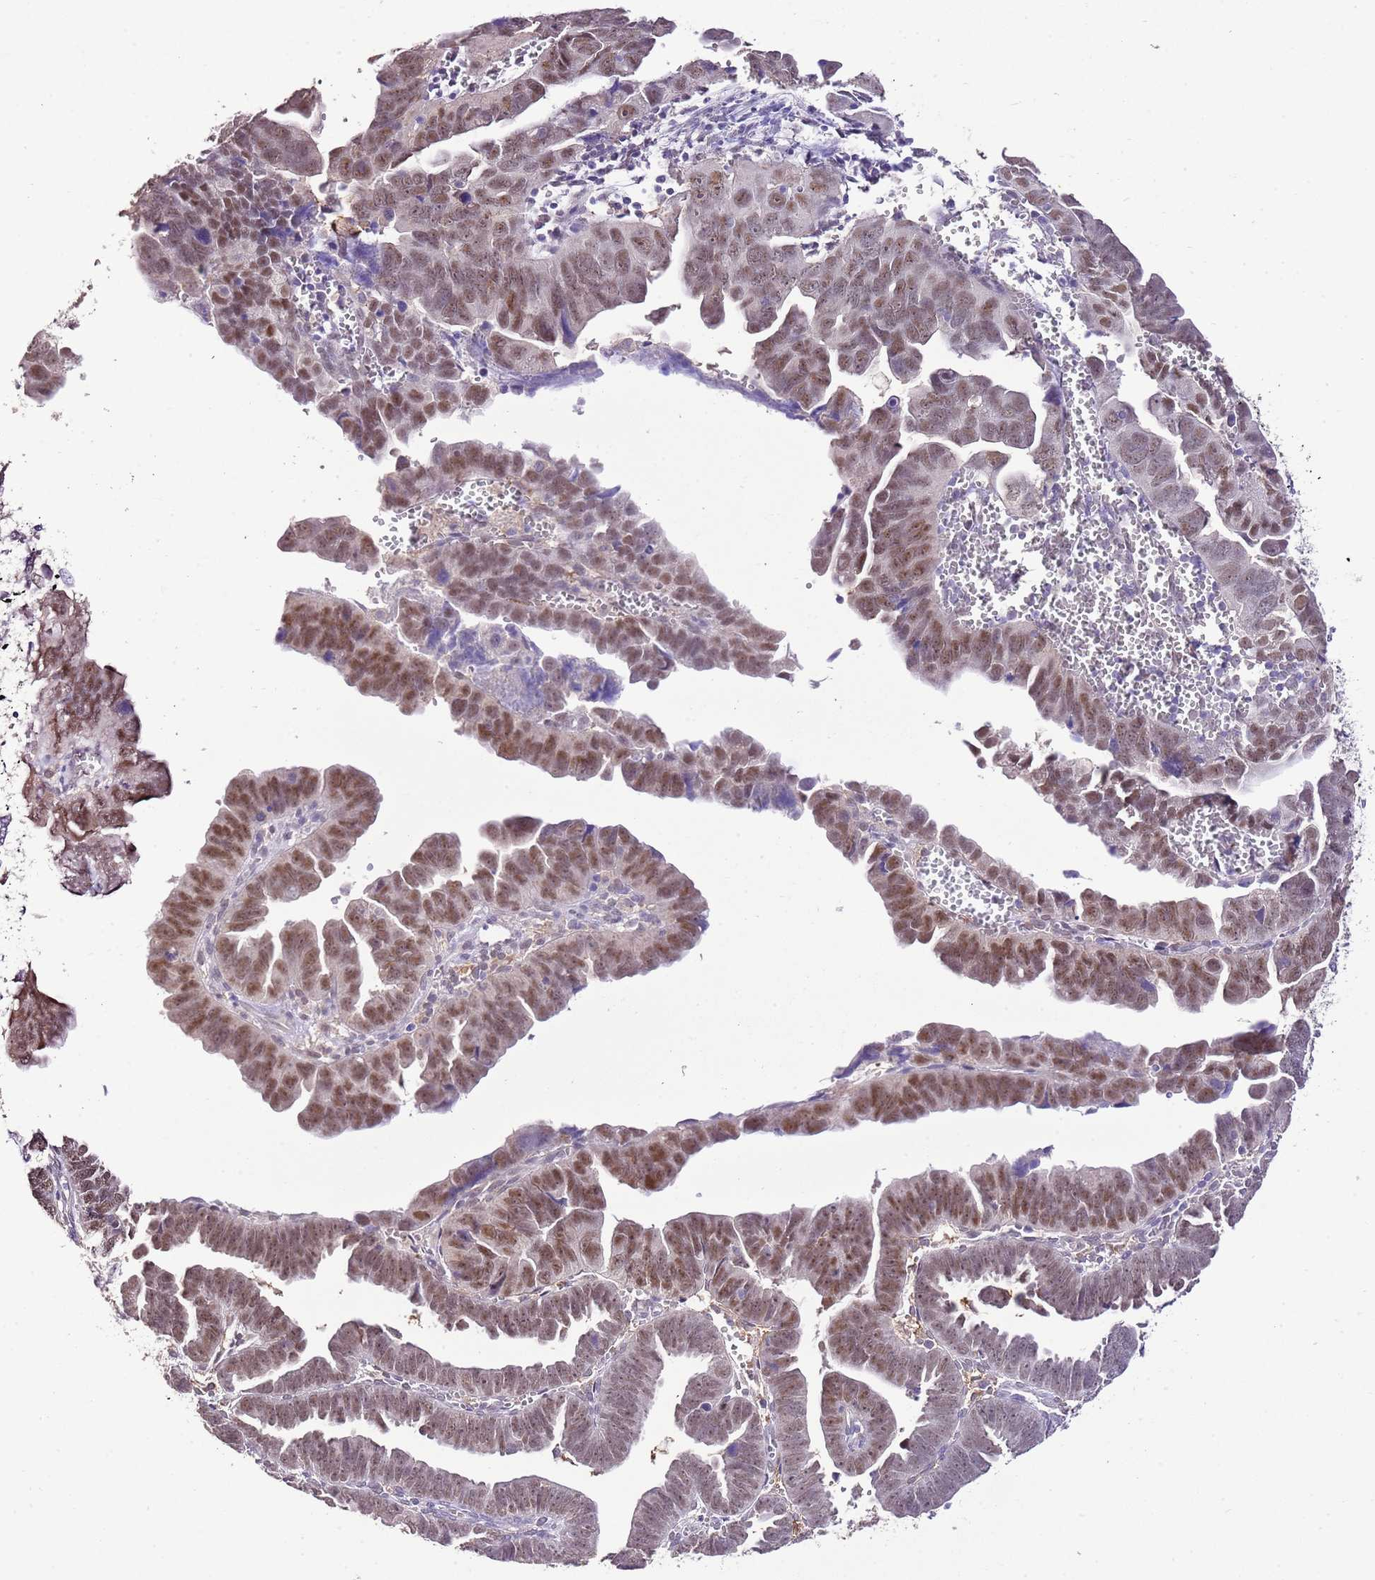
{"staining": {"intensity": "moderate", "quantity": ">75%", "location": "nuclear"}, "tissue": "endometrial cancer", "cell_type": "Tumor cells", "image_type": "cancer", "snomed": [{"axis": "morphology", "description": "Adenocarcinoma, NOS"}, {"axis": "topography", "description": "Endometrium"}], "caption": "The photomicrograph displays immunohistochemical staining of endometrial cancer (adenocarcinoma). There is moderate nuclear positivity is identified in about >75% of tumor cells. (Brightfield microscopy of DAB IHC at high magnification).", "gene": "IZUMO4", "patient": {"sex": "female", "age": 75}}